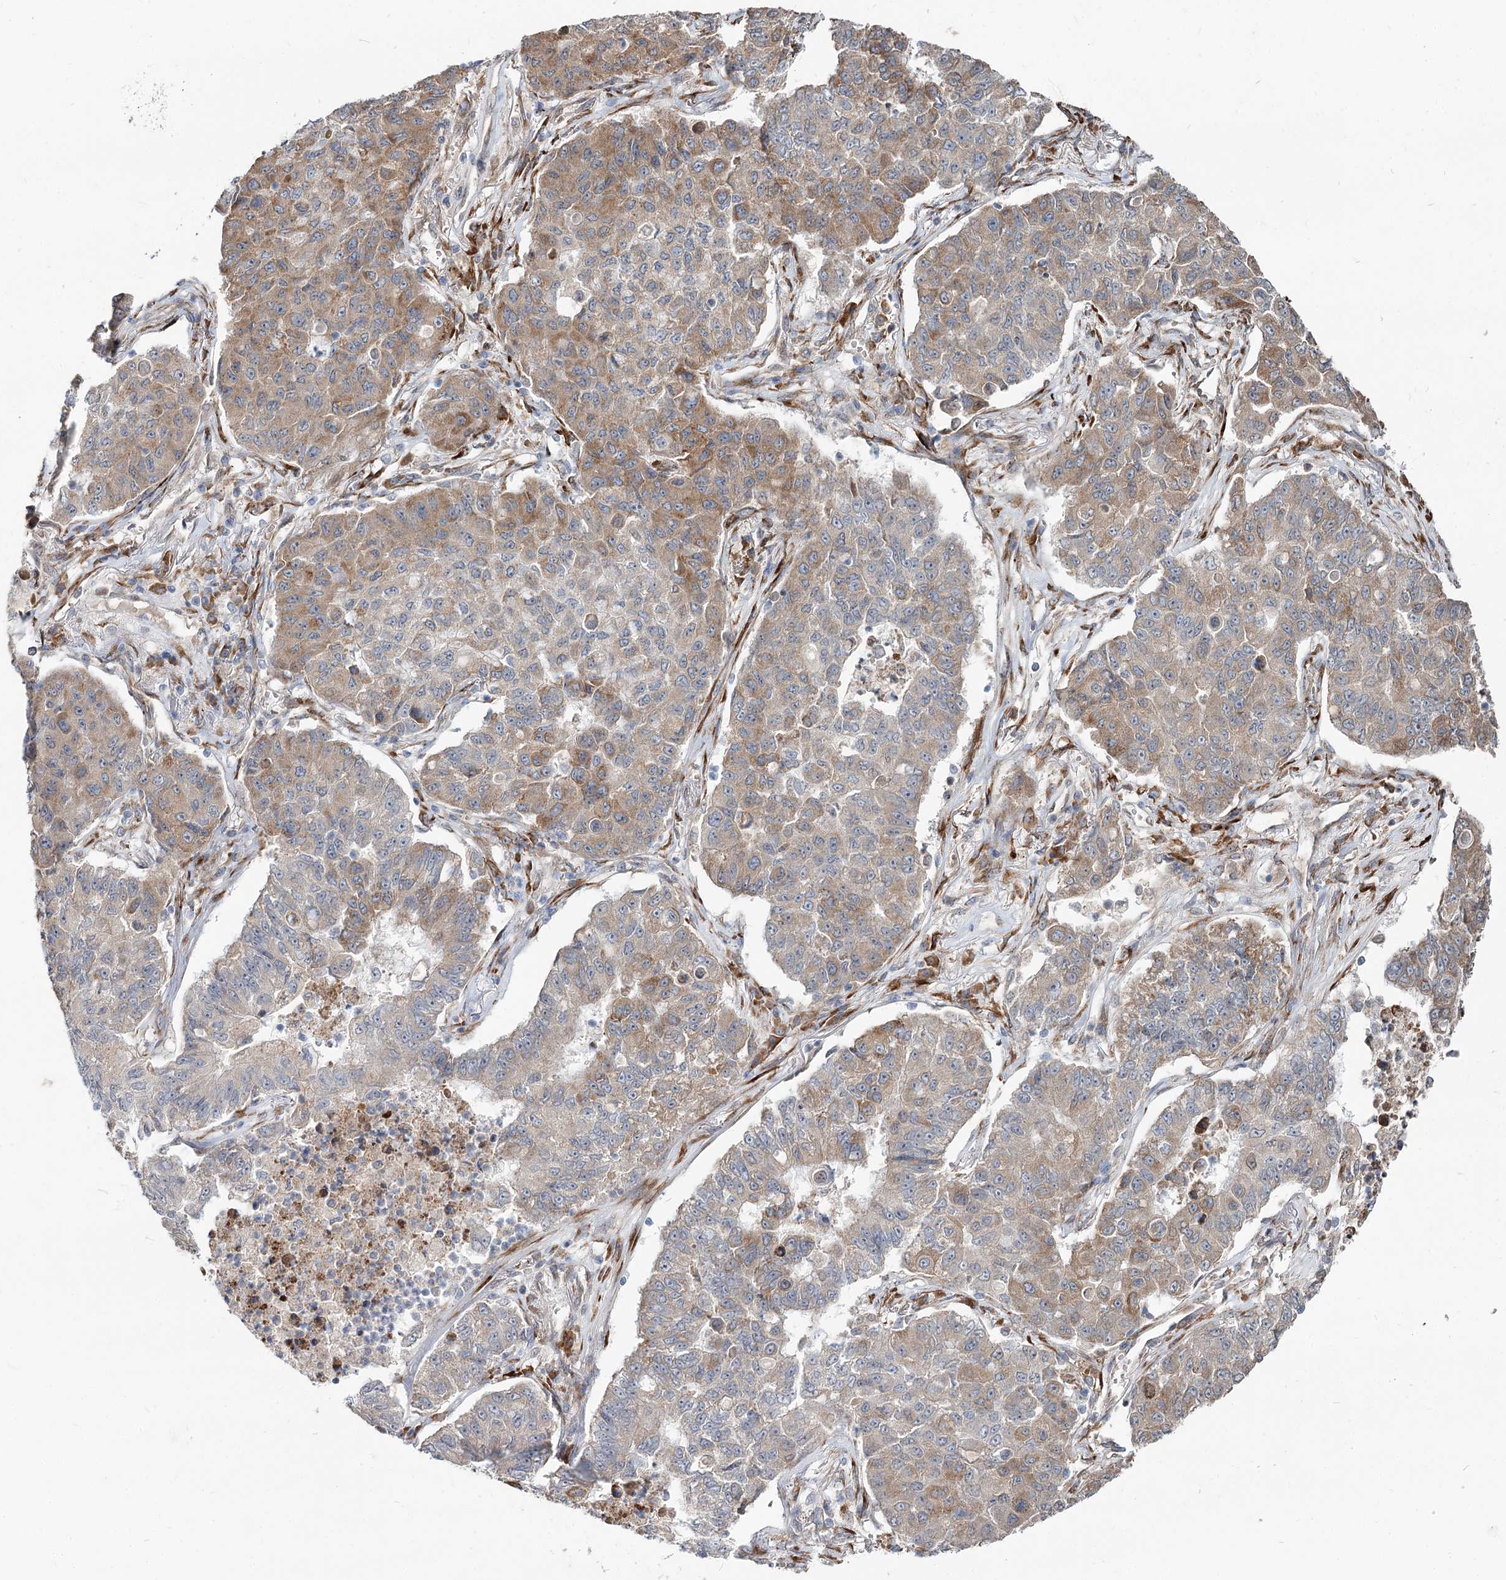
{"staining": {"intensity": "moderate", "quantity": "25%-75%", "location": "cytoplasmic/membranous"}, "tissue": "lung cancer", "cell_type": "Tumor cells", "image_type": "cancer", "snomed": [{"axis": "morphology", "description": "Squamous cell carcinoma, NOS"}, {"axis": "topography", "description": "Lung"}], "caption": "A micrograph showing moderate cytoplasmic/membranous expression in approximately 25%-75% of tumor cells in lung cancer, as visualized by brown immunohistochemical staining.", "gene": "SPART", "patient": {"sex": "male", "age": 74}}